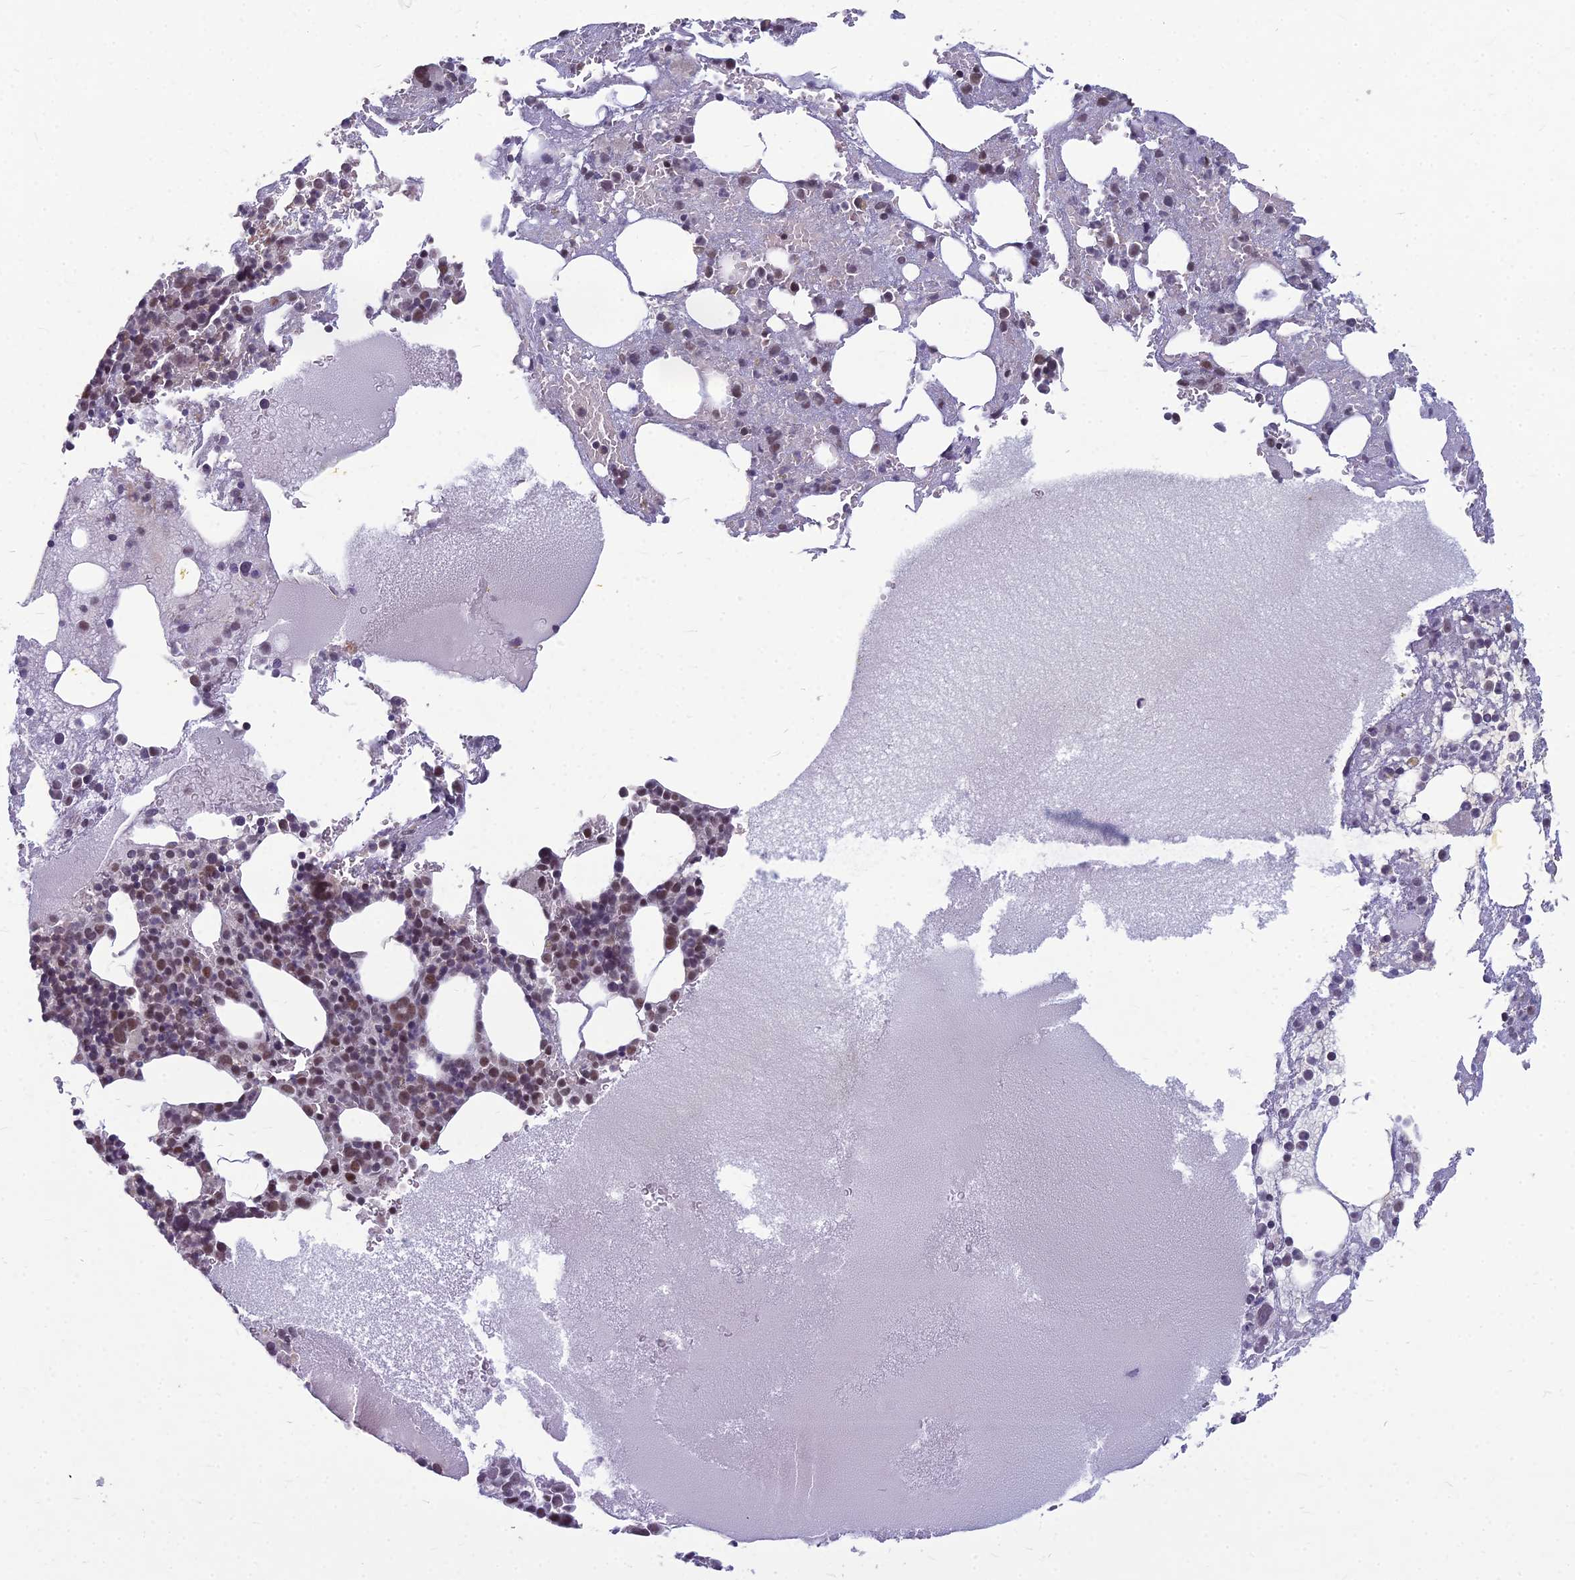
{"staining": {"intensity": "moderate", "quantity": "25%-75%", "location": "nuclear"}, "tissue": "bone marrow", "cell_type": "Hematopoietic cells", "image_type": "normal", "snomed": [{"axis": "morphology", "description": "Normal tissue, NOS"}, {"axis": "topography", "description": "Bone marrow"}], "caption": "Immunohistochemical staining of normal bone marrow shows moderate nuclear protein positivity in about 25%-75% of hematopoietic cells.", "gene": "KAT7", "patient": {"sex": "male", "age": 61}}